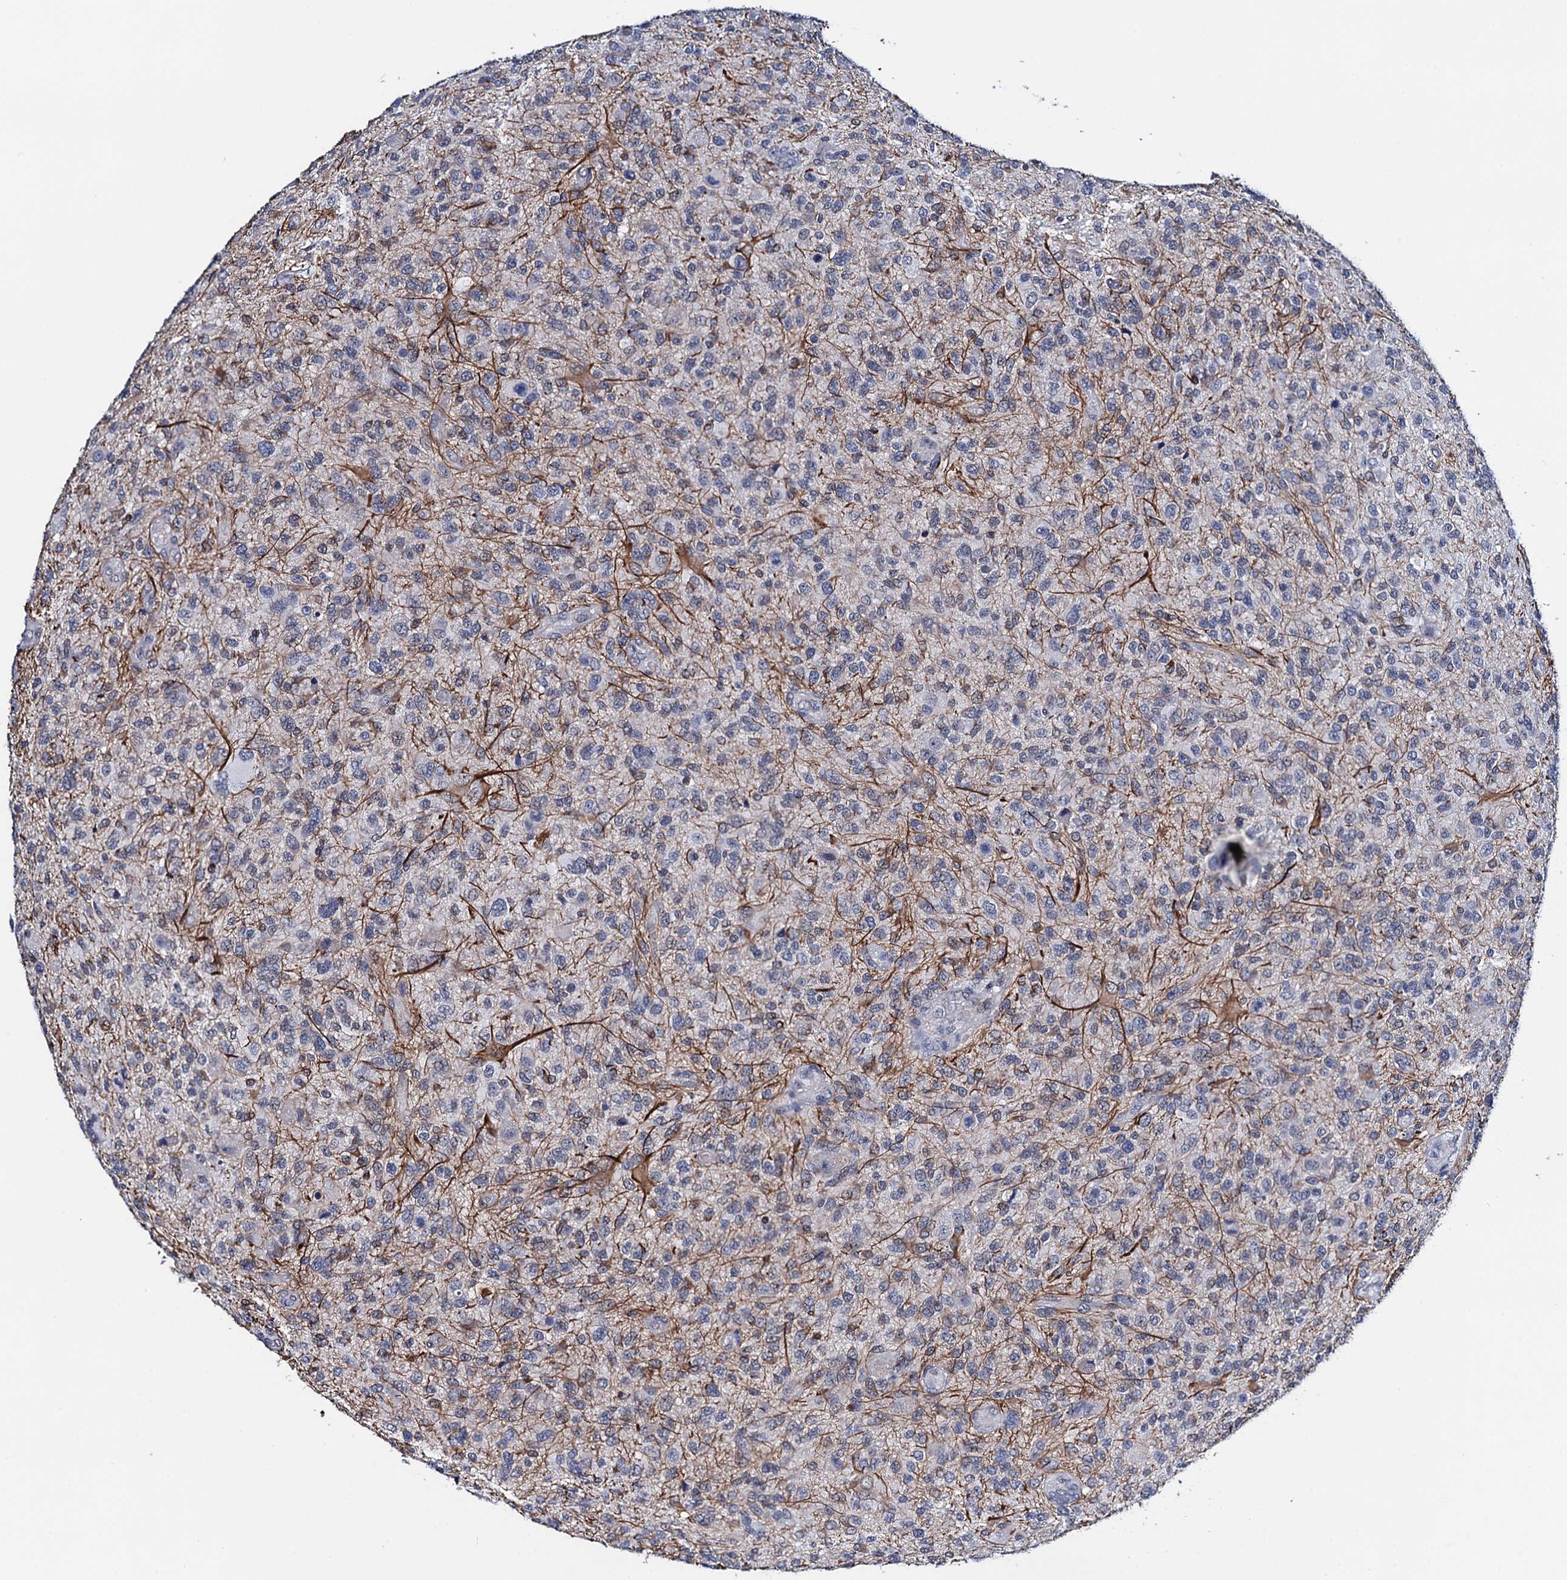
{"staining": {"intensity": "negative", "quantity": "none", "location": "none"}, "tissue": "glioma", "cell_type": "Tumor cells", "image_type": "cancer", "snomed": [{"axis": "morphology", "description": "Glioma, malignant, High grade"}, {"axis": "topography", "description": "Brain"}], "caption": "IHC image of malignant glioma (high-grade) stained for a protein (brown), which displays no staining in tumor cells. The staining is performed using DAB (3,3'-diaminobenzidine) brown chromogen with nuclei counter-stained in using hematoxylin.", "gene": "C16orf87", "patient": {"sex": "male", "age": 47}}